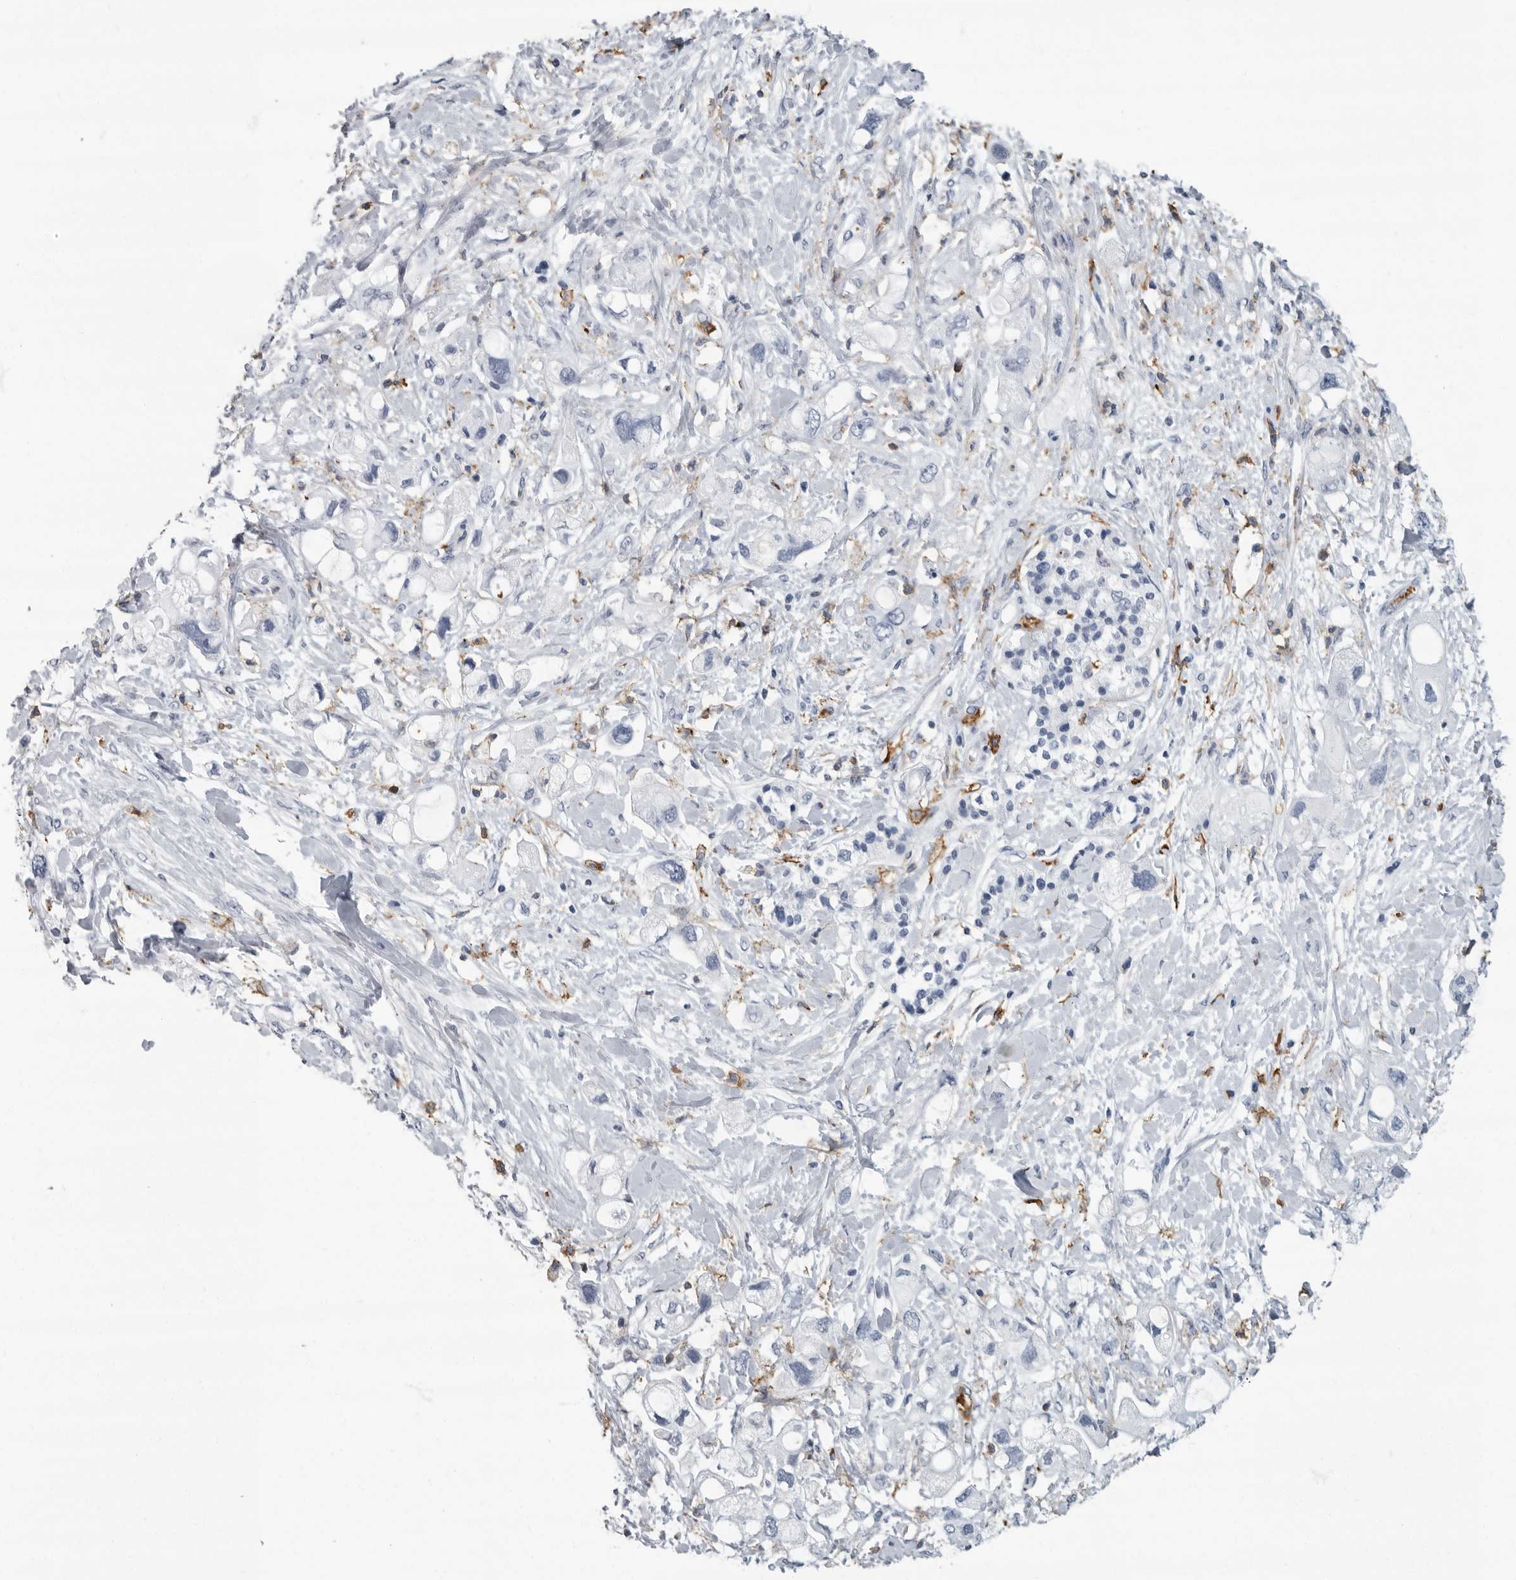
{"staining": {"intensity": "negative", "quantity": "none", "location": "none"}, "tissue": "pancreatic cancer", "cell_type": "Tumor cells", "image_type": "cancer", "snomed": [{"axis": "morphology", "description": "Adenocarcinoma, NOS"}, {"axis": "topography", "description": "Pancreas"}], "caption": "This is a micrograph of immunohistochemistry (IHC) staining of pancreatic adenocarcinoma, which shows no expression in tumor cells.", "gene": "FCER1G", "patient": {"sex": "female", "age": 56}}